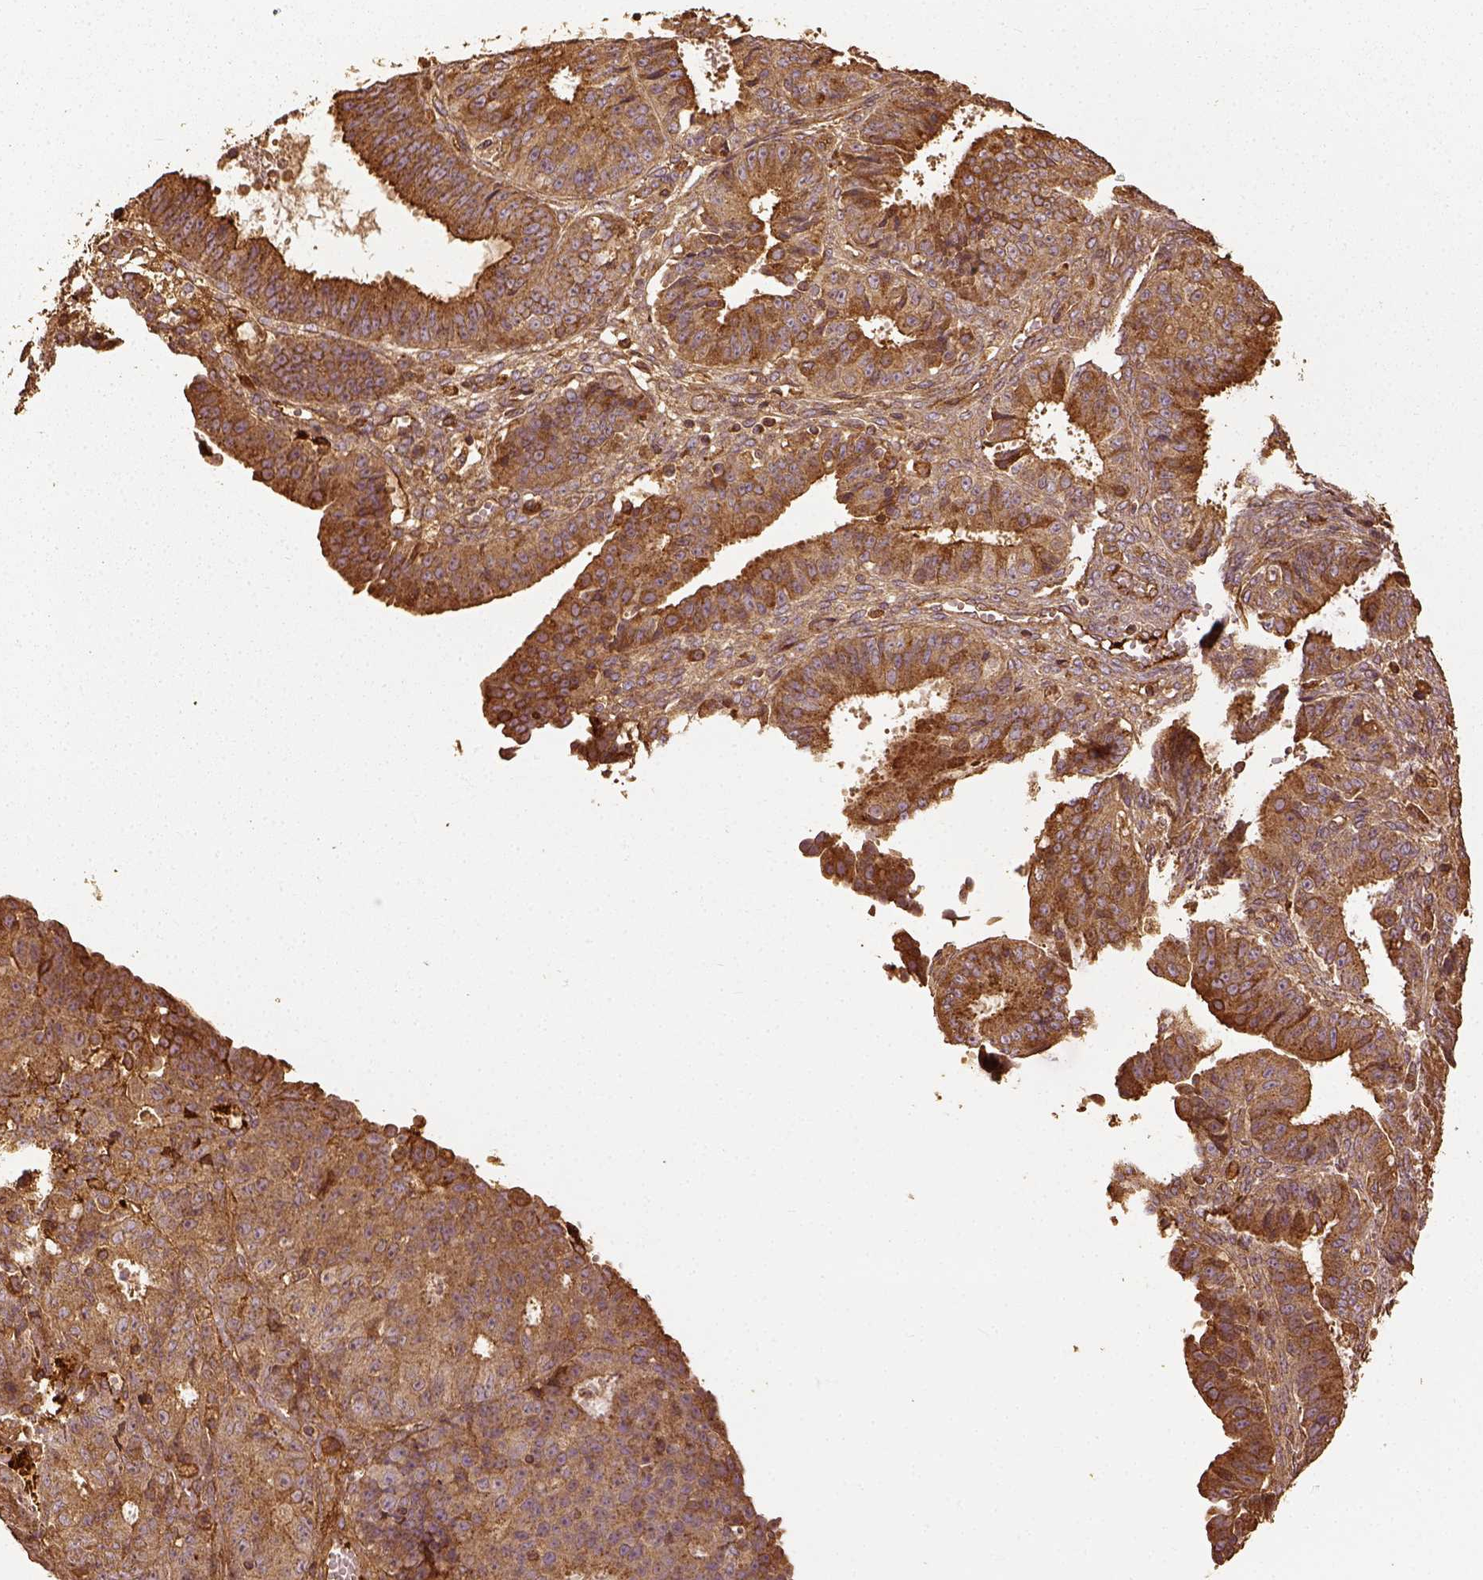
{"staining": {"intensity": "moderate", "quantity": ">75%", "location": "cytoplasmic/membranous"}, "tissue": "ovarian cancer", "cell_type": "Tumor cells", "image_type": "cancer", "snomed": [{"axis": "morphology", "description": "Carcinoma, endometroid"}, {"axis": "topography", "description": "Ovary"}], "caption": "Immunohistochemistry histopathology image of neoplastic tissue: ovarian endometroid carcinoma stained using IHC displays medium levels of moderate protein expression localized specifically in the cytoplasmic/membranous of tumor cells, appearing as a cytoplasmic/membranous brown color.", "gene": "VEGFA", "patient": {"sex": "female", "age": 42}}